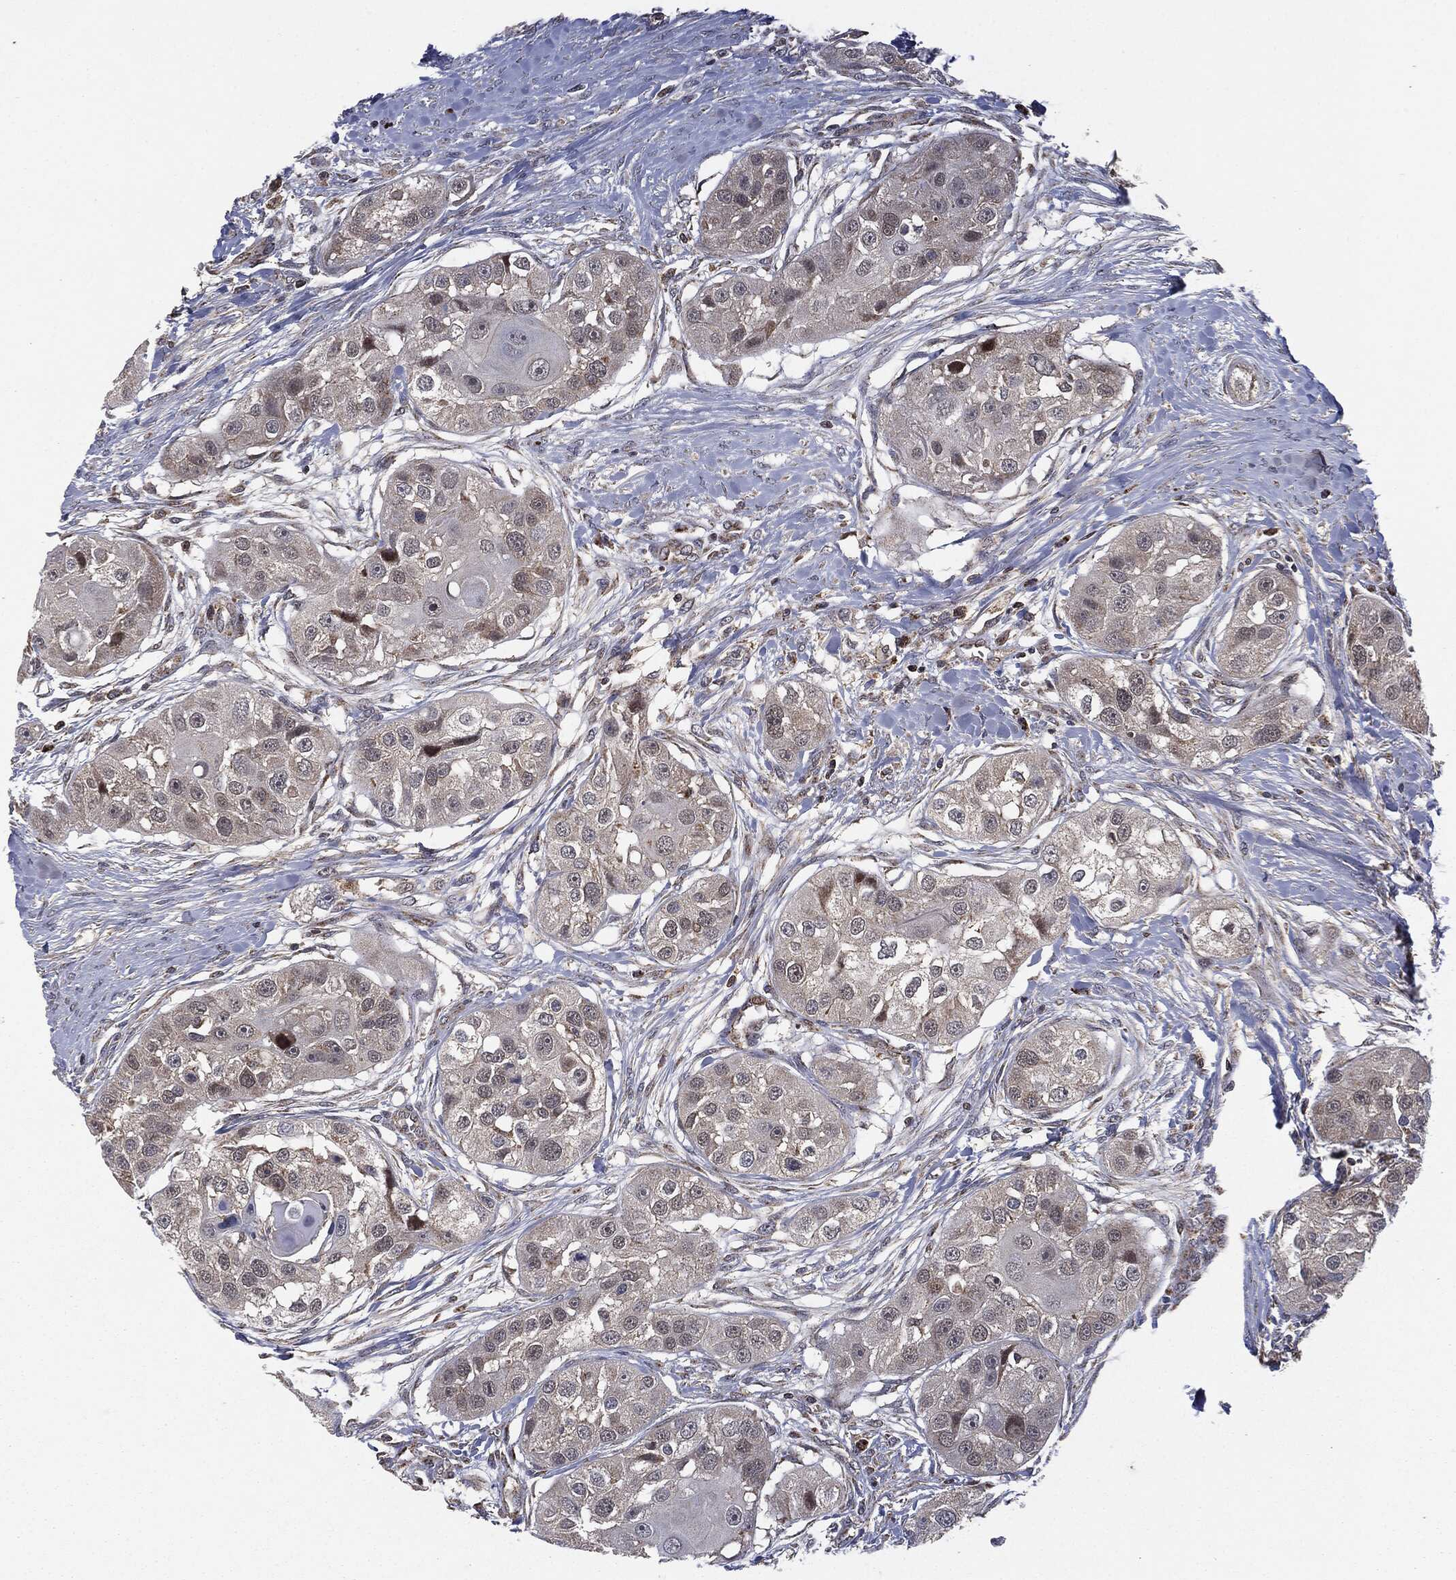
{"staining": {"intensity": "negative", "quantity": "none", "location": "none"}, "tissue": "head and neck cancer", "cell_type": "Tumor cells", "image_type": "cancer", "snomed": [{"axis": "morphology", "description": "Normal tissue, NOS"}, {"axis": "morphology", "description": "Squamous cell carcinoma, NOS"}, {"axis": "topography", "description": "Skeletal muscle"}, {"axis": "topography", "description": "Head-Neck"}], "caption": "Human squamous cell carcinoma (head and neck) stained for a protein using immunohistochemistry shows no positivity in tumor cells.", "gene": "MTOR", "patient": {"sex": "male", "age": 51}}